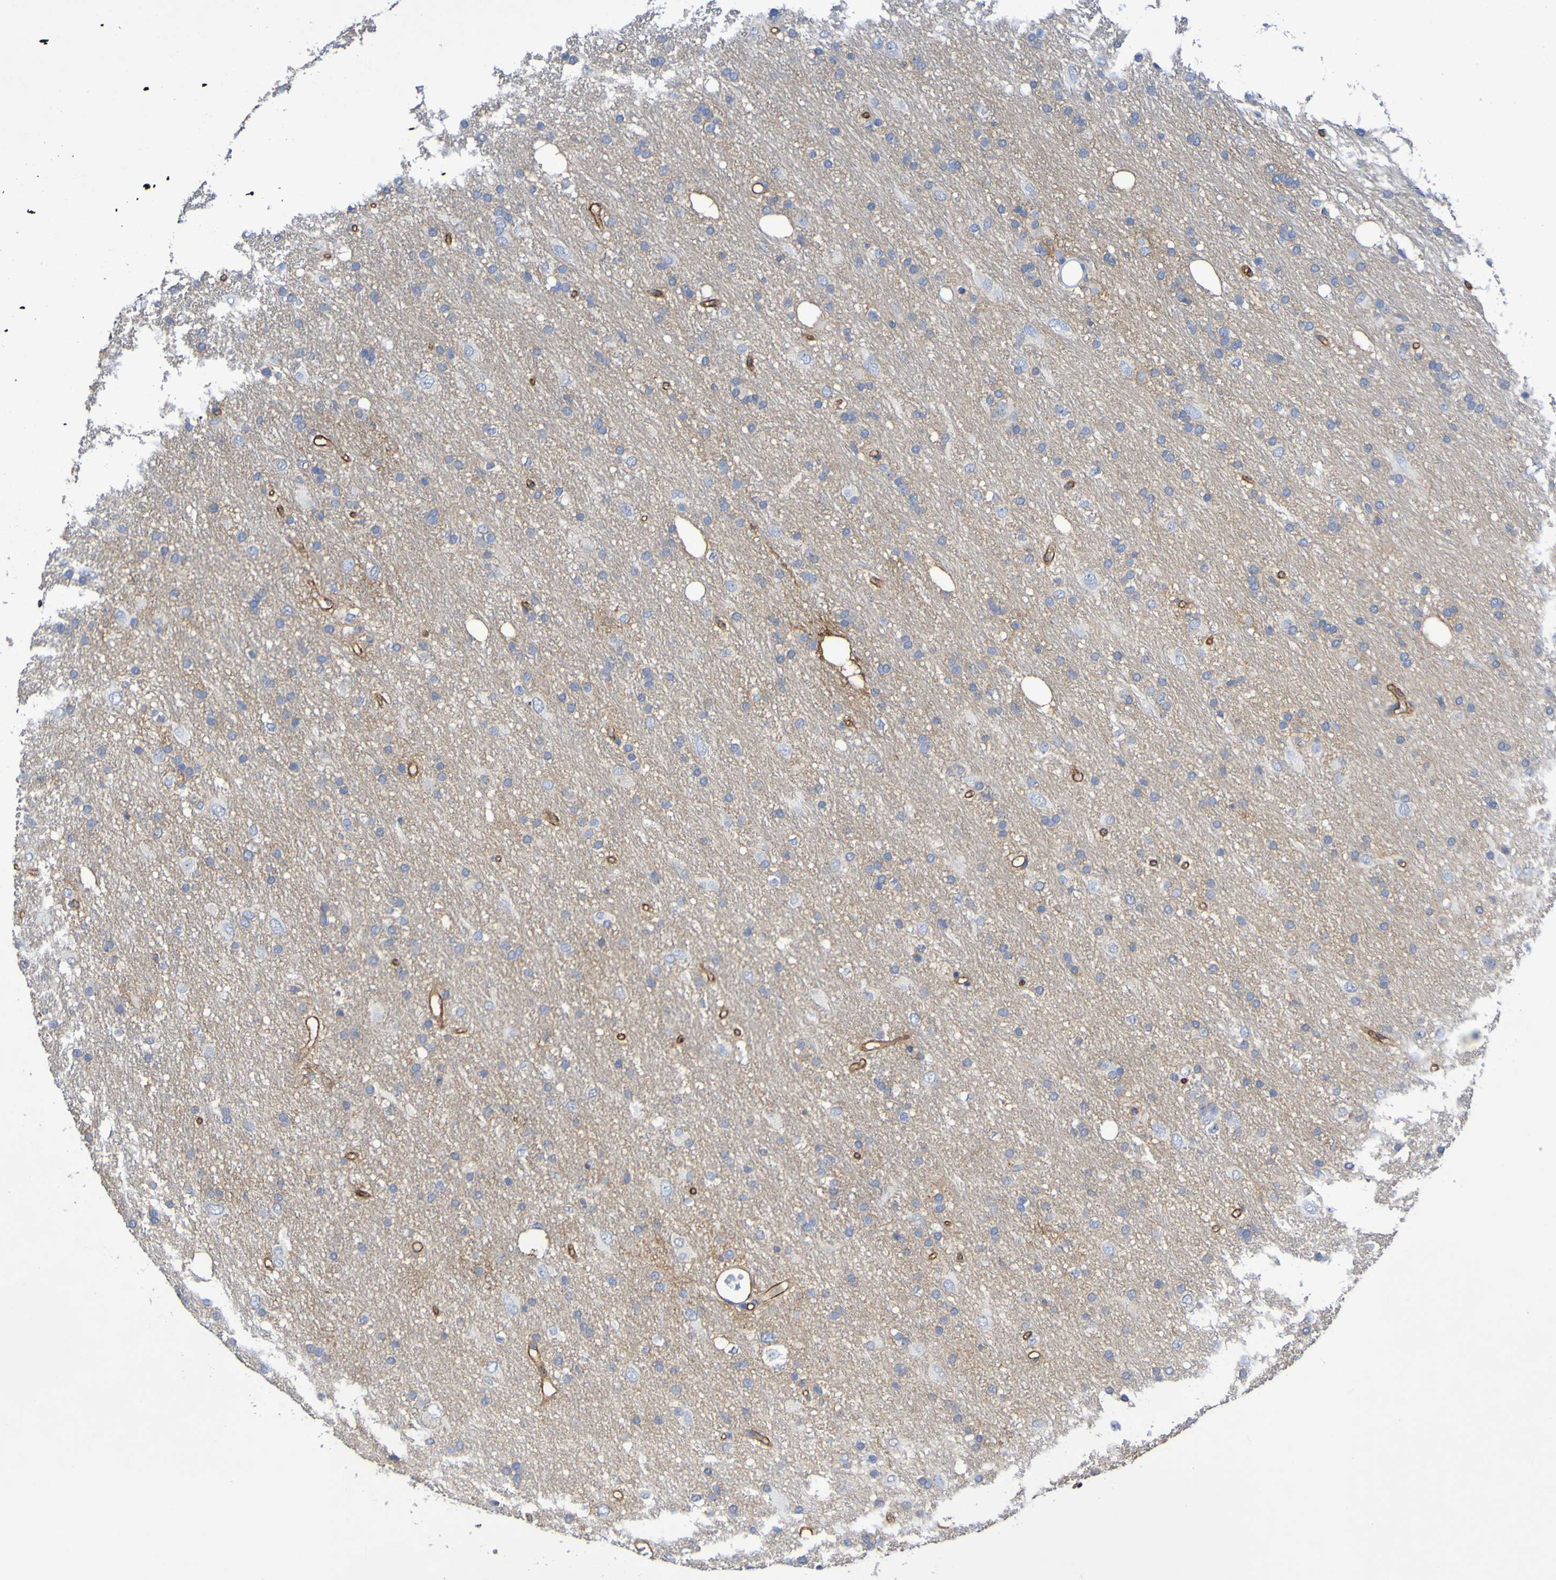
{"staining": {"intensity": "negative", "quantity": "none", "location": "none"}, "tissue": "glioma", "cell_type": "Tumor cells", "image_type": "cancer", "snomed": [{"axis": "morphology", "description": "Glioma, malignant, Low grade"}, {"axis": "topography", "description": "Brain"}], "caption": "The photomicrograph exhibits no significant positivity in tumor cells of low-grade glioma (malignant).", "gene": "SLC3A2", "patient": {"sex": "male", "age": 77}}